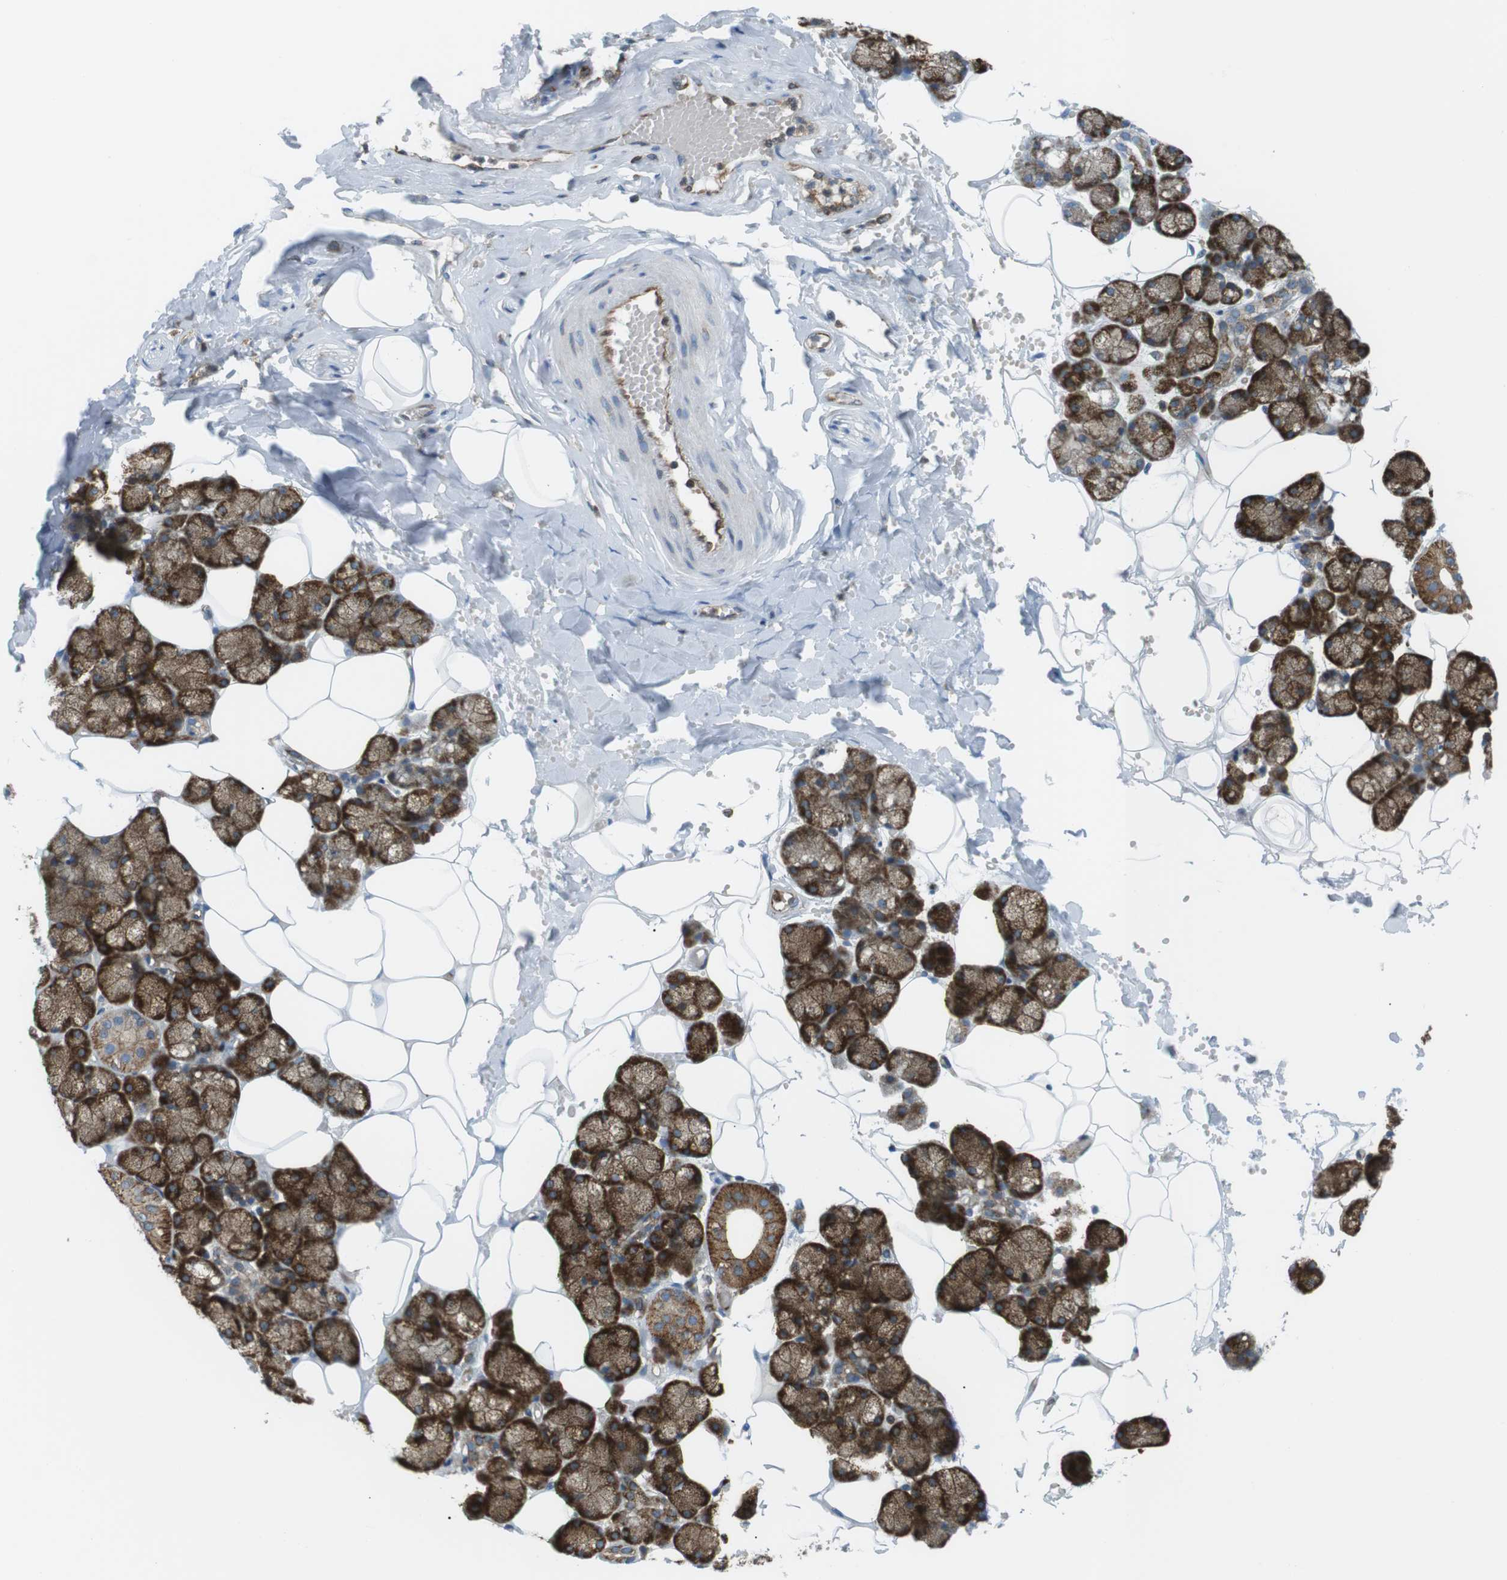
{"staining": {"intensity": "strong", "quantity": ">75%", "location": "cytoplasmic/membranous"}, "tissue": "salivary gland", "cell_type": "Glandular cells", "image_type": "normal", "snomed": [{"axis": "morphology", "description": "Normal tissue, NOS"}, {"axis": "topography", "description": "Salivary gland"}], "caption": "Immunohistochemistry staining of benign salivary gland, which exhibits high levels of strong cytoplasmic/membranous staining in about >75% of glandular cells indicating strong cytoplasmic/membranous protein positivity. The staining was performed using DAB (brown) for protein detection and nuclei were counterstained in hematoxylin (blue).", "gene": "FLII", "patient": {"sex": "male", "age": 62}}